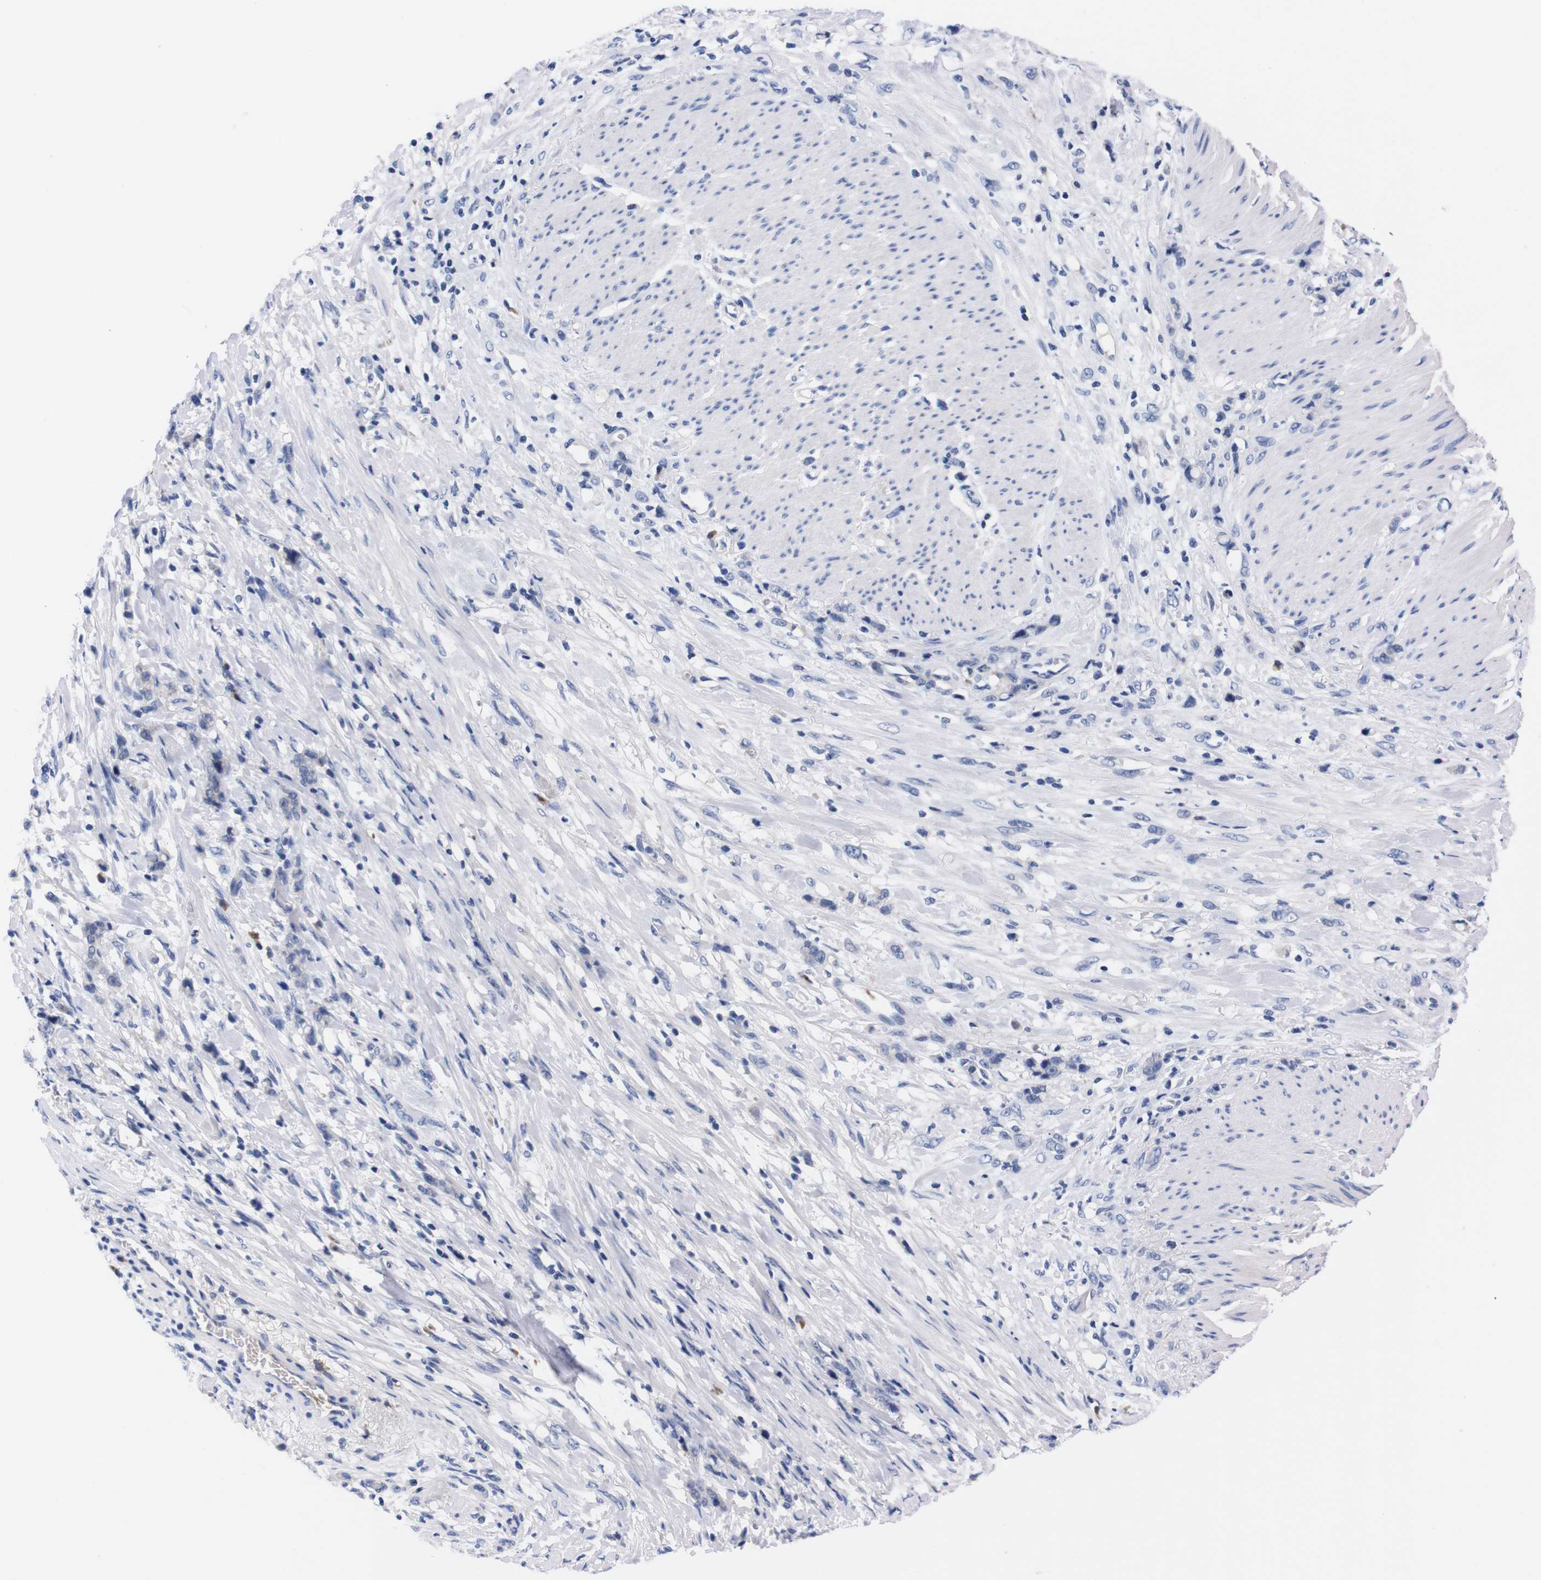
{"staining": {"intensity": "negative", "quantity": "none", "location": "none"}, "tissue": "stomach cancer", "cell_type": "Tumor cells", "image_type": "cancer", "snomed": [{"axis": "morphology", "description": "Adenocarcinoma, NOS"}, {"axis": "topography", "description": "Stomach, lower"}], "caption": "Immunohistochemistry of human adenocarcinoma (stomach) exhibits no expression in tumor cells. Nuclei are stained in blue.", "gene": "FAM210A", "patient": {"sex": "male", "age": 88}}